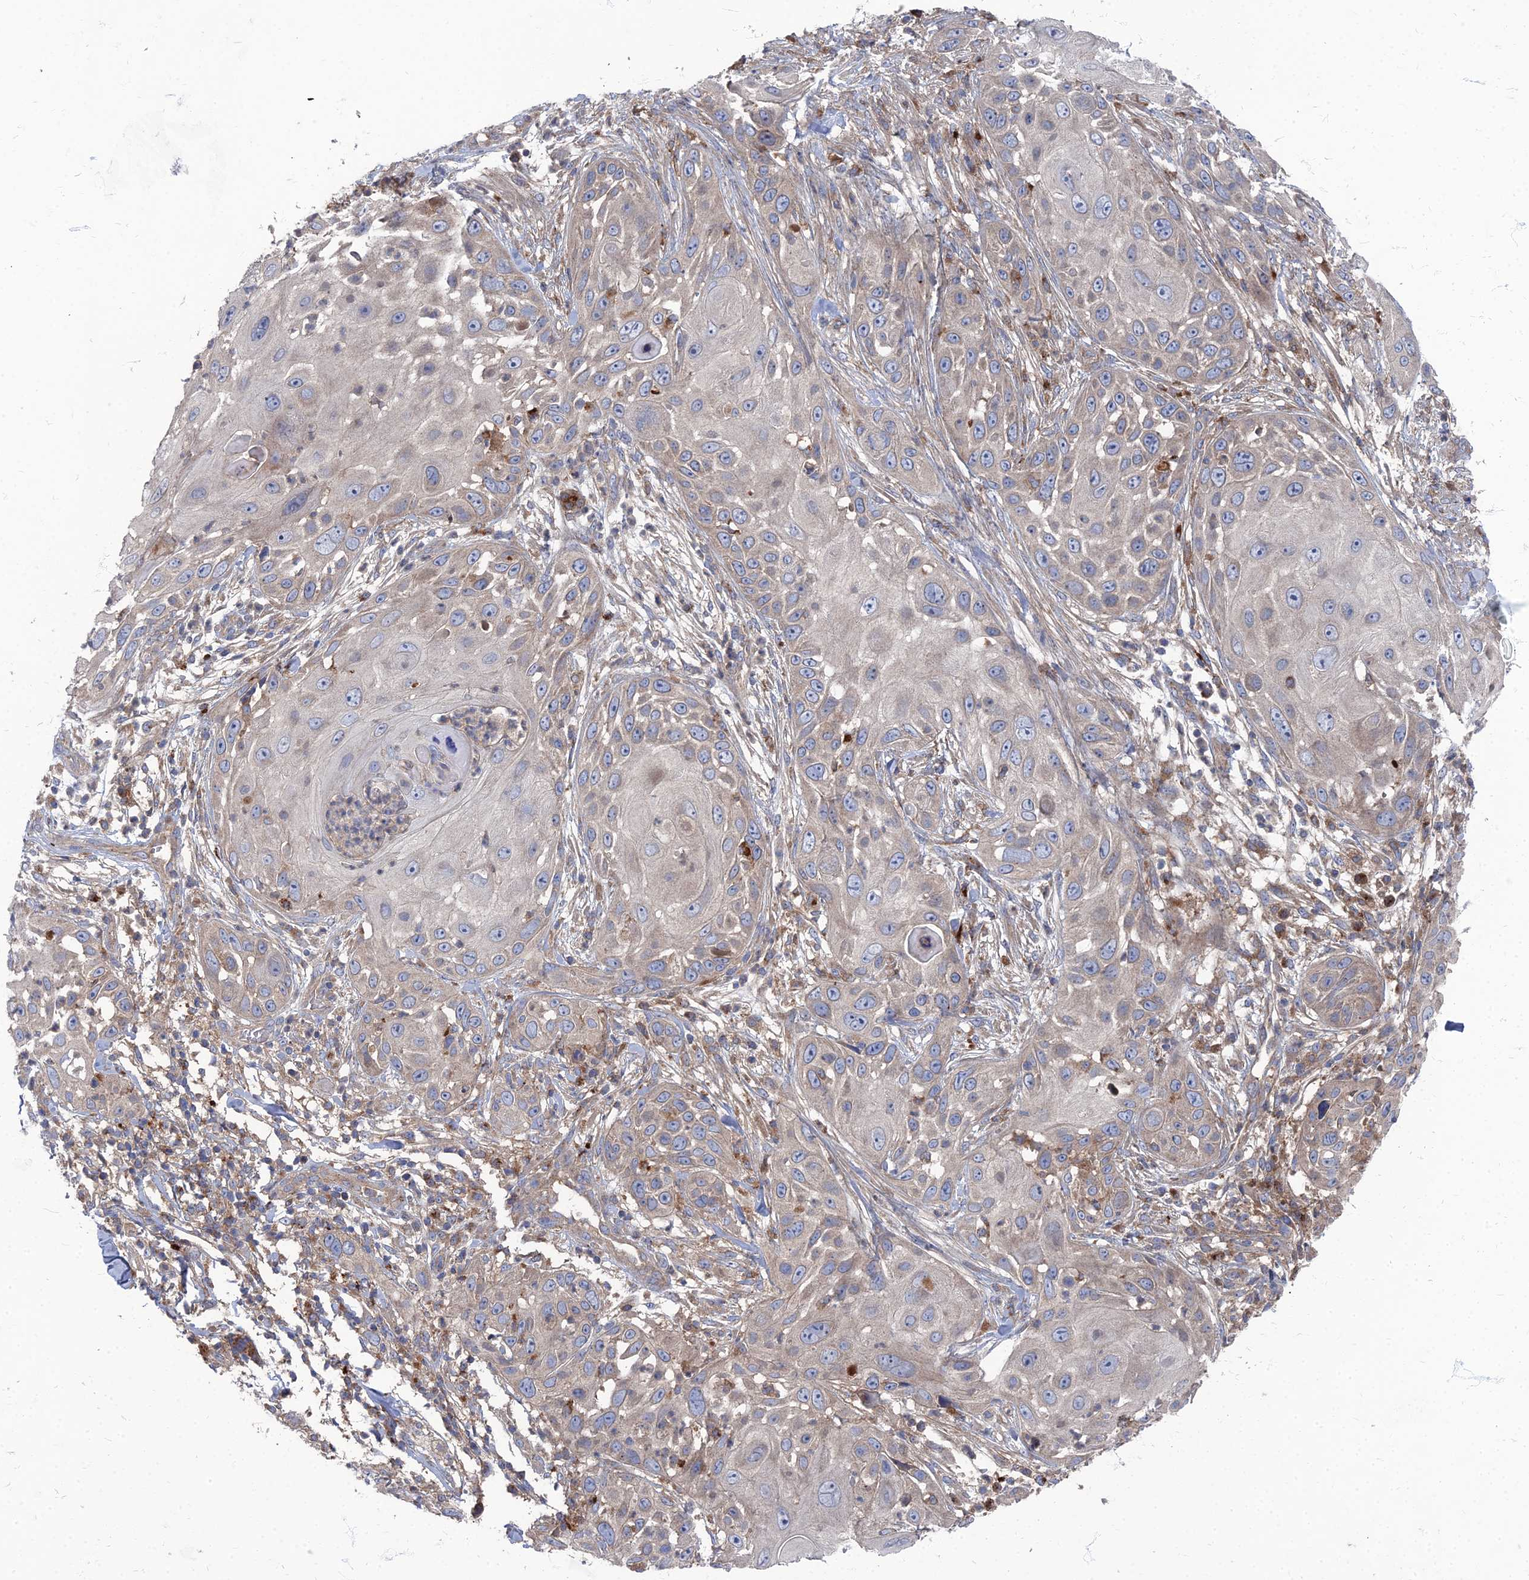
{"staining": {"intensity": "negative", "quantity": "none", "location": "none"}, "tissue": "skin cancer", "cell_type": "Tumor cells", "image_type": "cancer", "snomed": [{"axis": "morphology", "description": "Squamous cell carcinoma, NOS"}, {"axis": "topography", "description": "Skin"}], "caption": "This is an IHC micrograph of human skin cancer. There is no positivity in tumor cells.", "gene": "PPCDC", "patient": {"sex": "female", "age": 44}}